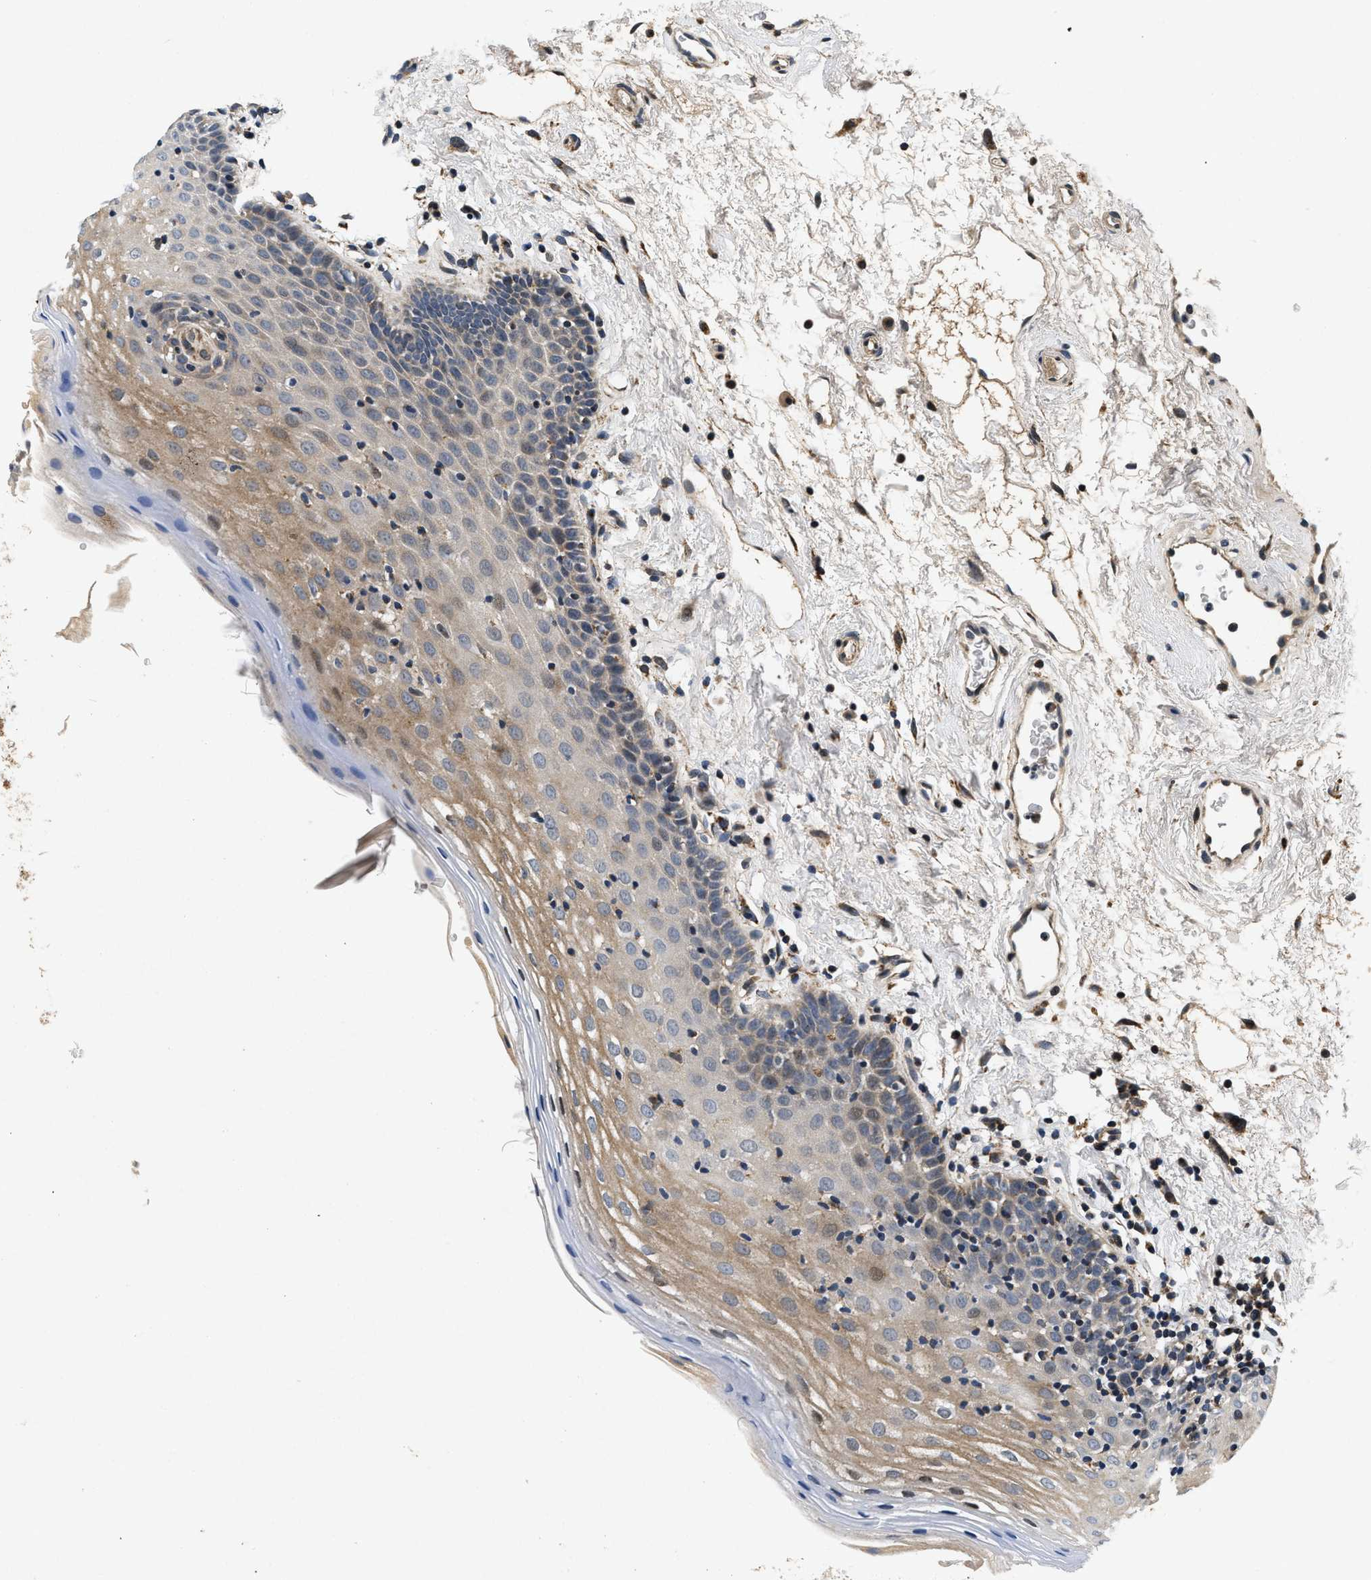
{"staining": {"intensity": "moderate", "quantity": "25%-75%", "location": "cytoplasmic/membranous"}, "tissue": "oral mucosa", "cell_type": "Squamous epithelial cells", "image_type": "normal", "snomed": [{"axis": "morphology", "description": "Normal tissue, NOS"}, {"axis": "topography", "description": "Oral tissue"}], "caption": "Protein staining by immunohistochemistry (IHC) demonstrates moderate cytoplasmic/membranous expression in about 25%-75% of squamous epithelial cells in unremarkable oral mucosa. (DAB IHC with brightfield microscopy, high magnification).", "gene": "PDP1", "patient": {"sex": "male", "age": 66}}